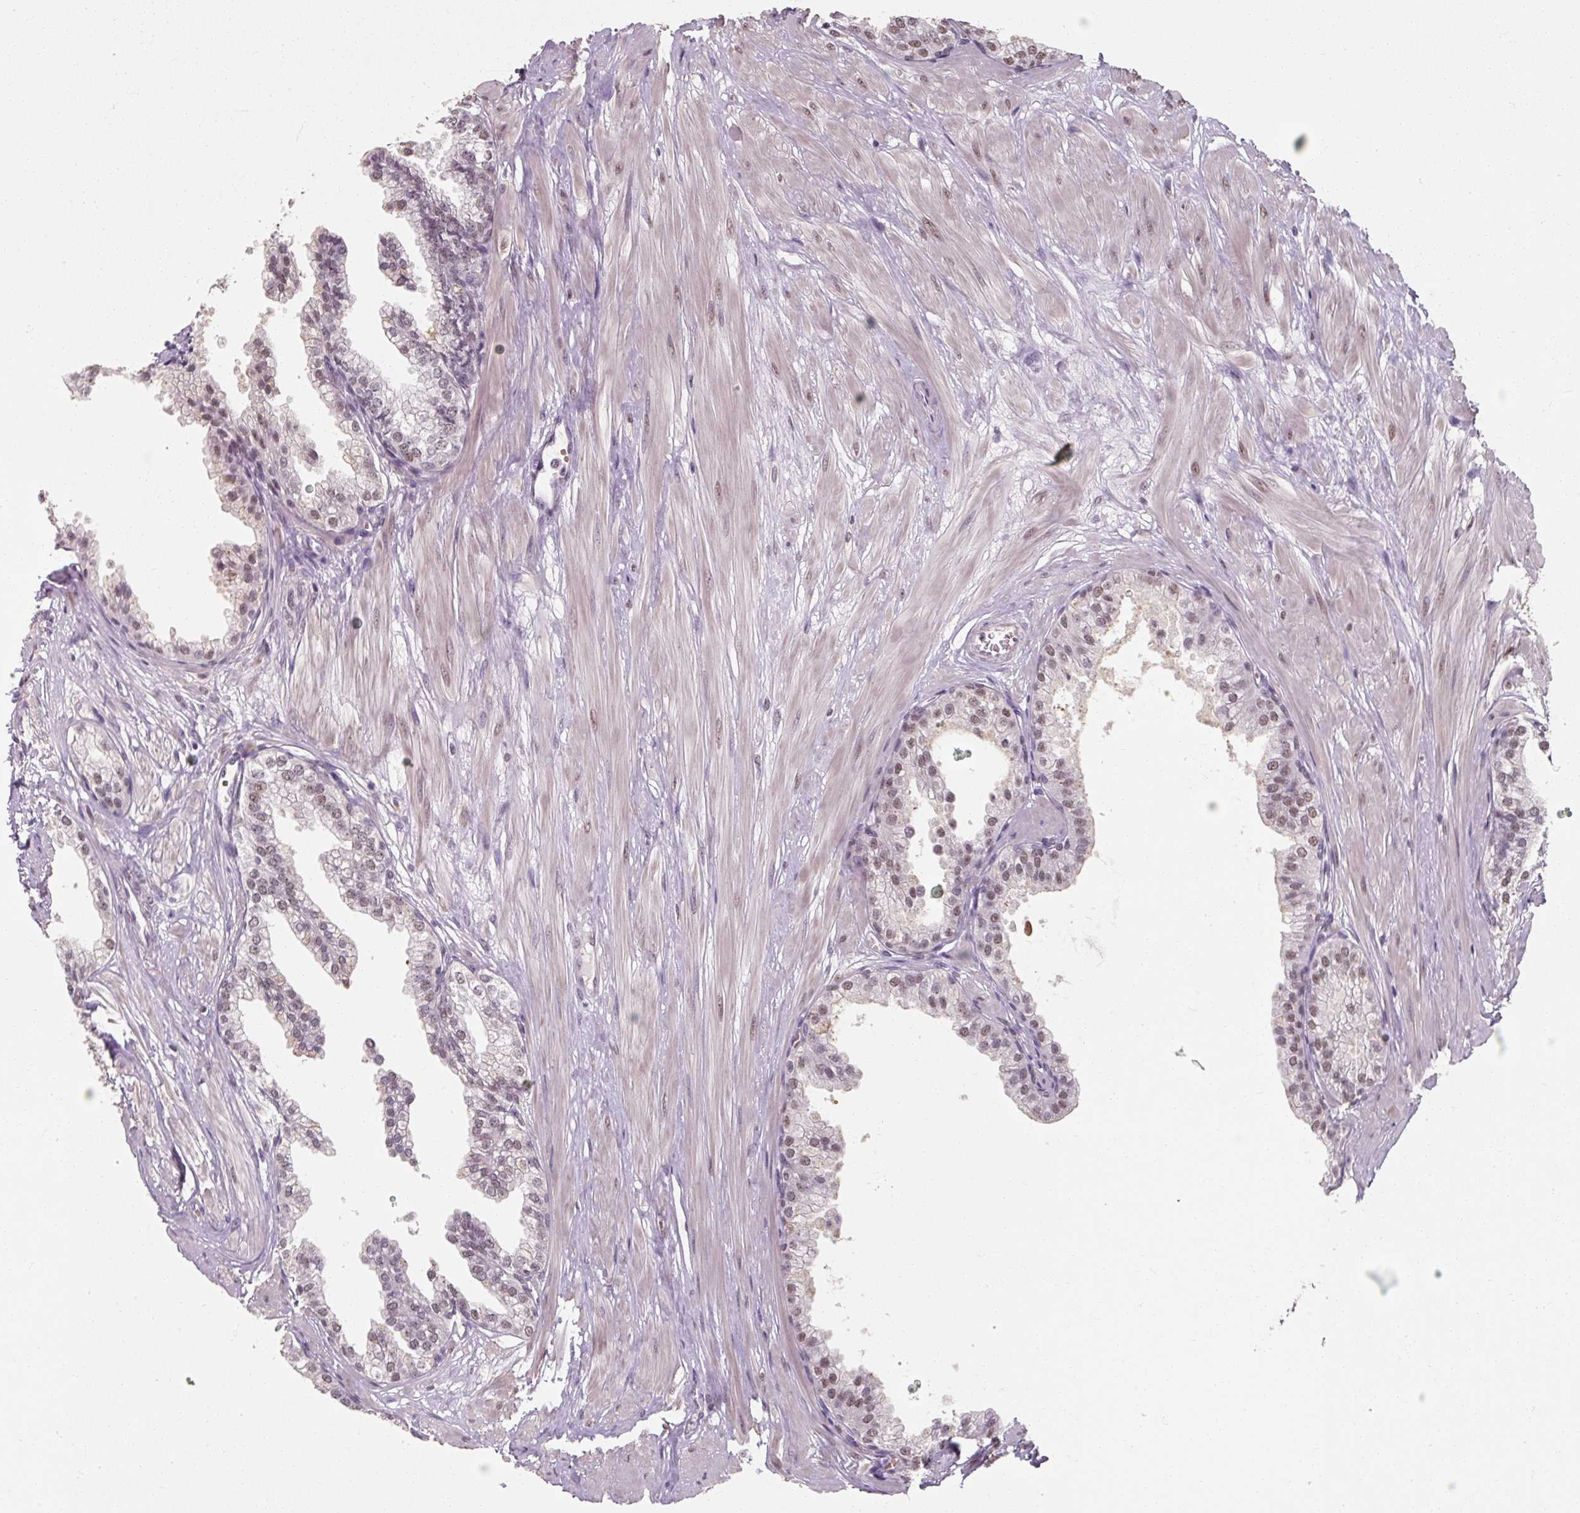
{"staining": {"intensity": "moderate", "quantity": "25%-75%", "location": "nuclear"}, "tissue": "prostate", "cell_type": "Glandular cells", "image_type": "normal", "snomed": [{"axis": "morphology", "description": "Normal tissue, NOS"}, {"axis": "topography", "description": "Prostate"}, {"axis": "topography", "description": "Peripheral nerve tissue"}], "caption": "Protein expression analysis of unremarkable prostate exhibits moderate nuclear expression in about 25%-75% of glandular cells. Nuclei are stained in blue.", "gene": "ENSG00000291316", "patient": {"sex": "male", "age": 55}}